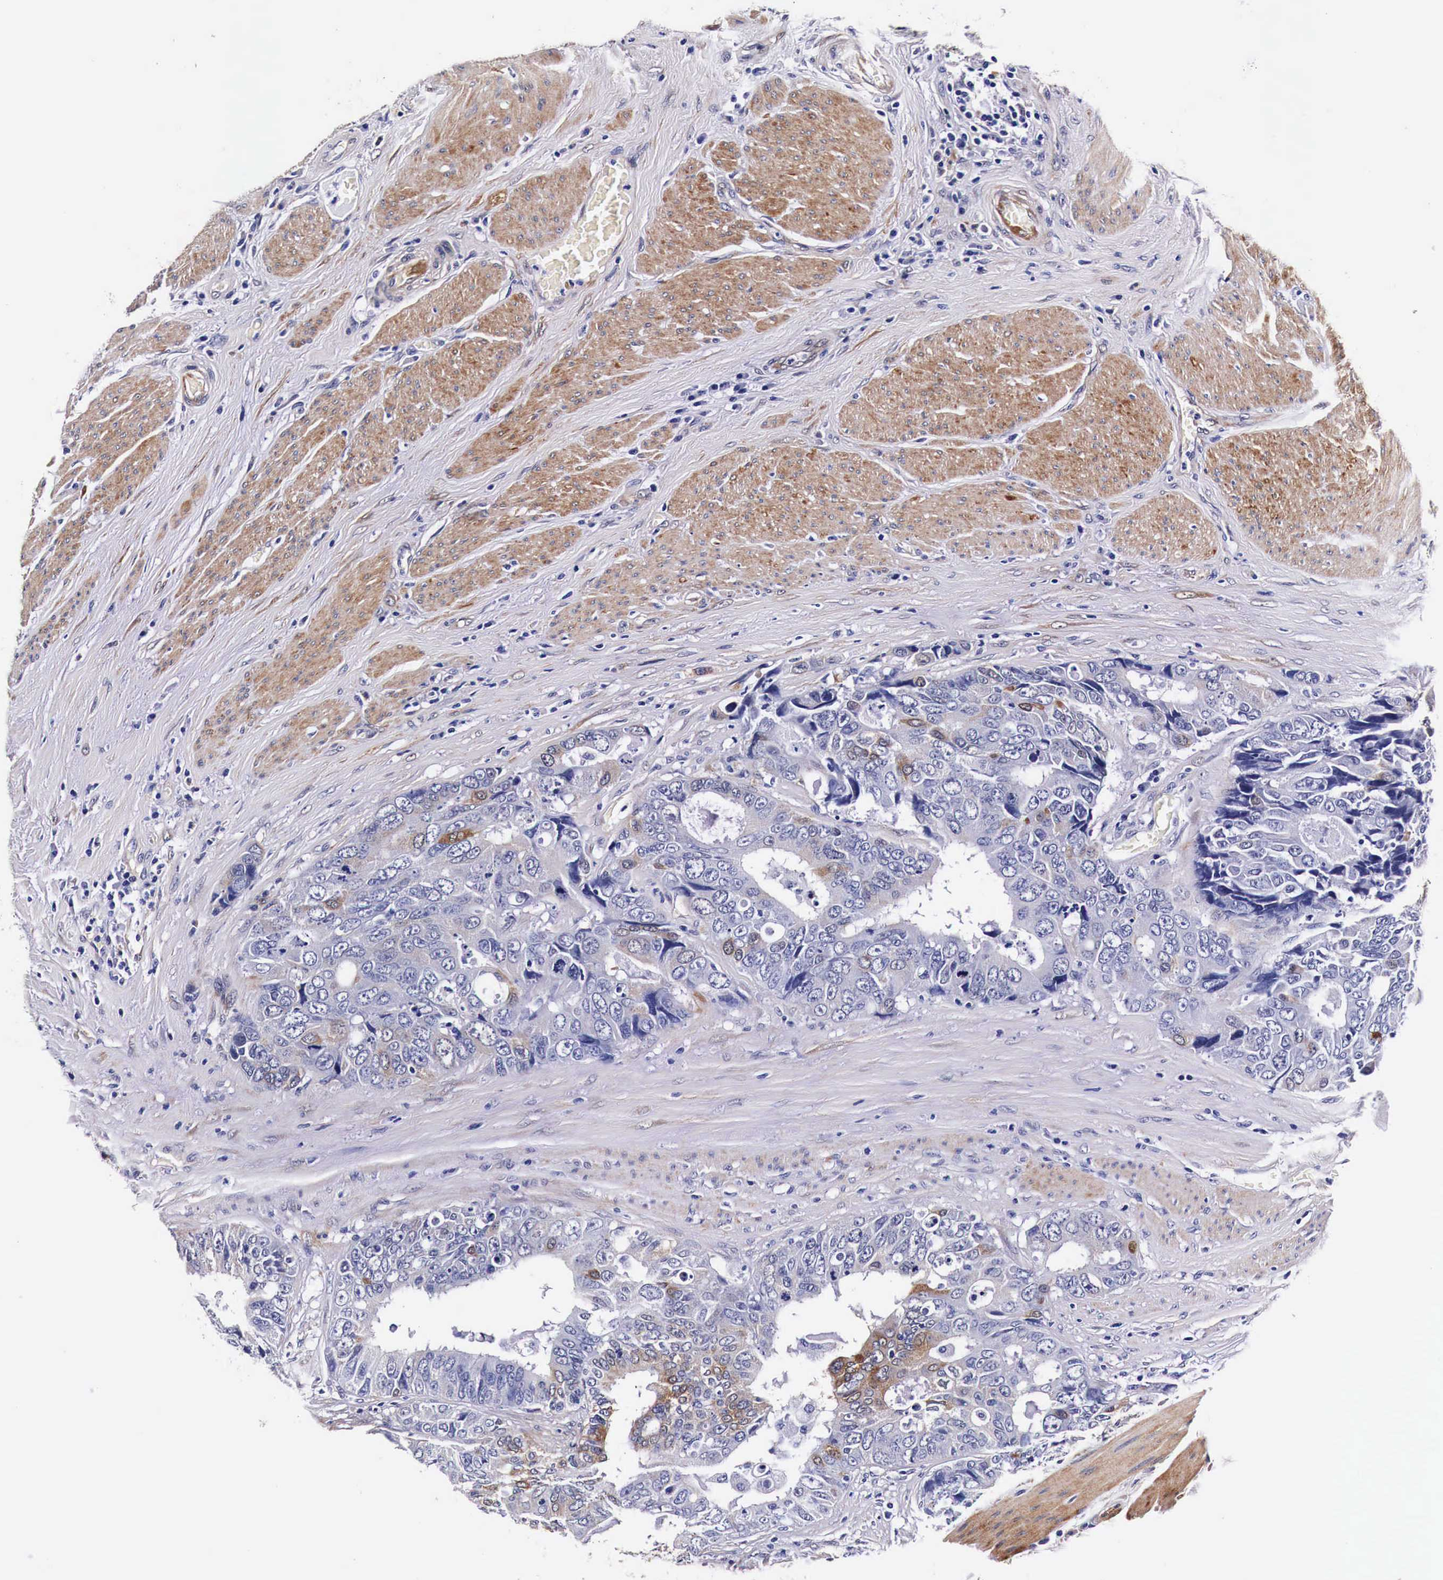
{"staining": {"intensity": "moderate", "quantity": "<25%", "location": "cytoplasmic/membranous"}, "tissue": "colorectal cancer", "cell_type": "Tumor cells", "image_type": "cancer", "snomed": [{"axis": "morphology", "description": "Adenocarcinoma, NOS"}, {"axis": "topography", "description": "Rectum"}], "caption": "Adenocarcinoma (colorectal) was stained to show a protein in brown. There is low levels of moderate cytoplasmic/membranous expression in approximately <25% of tumor cells.", "gene": "HSPB1", "patient": {"sex": "female", "age": 67}}